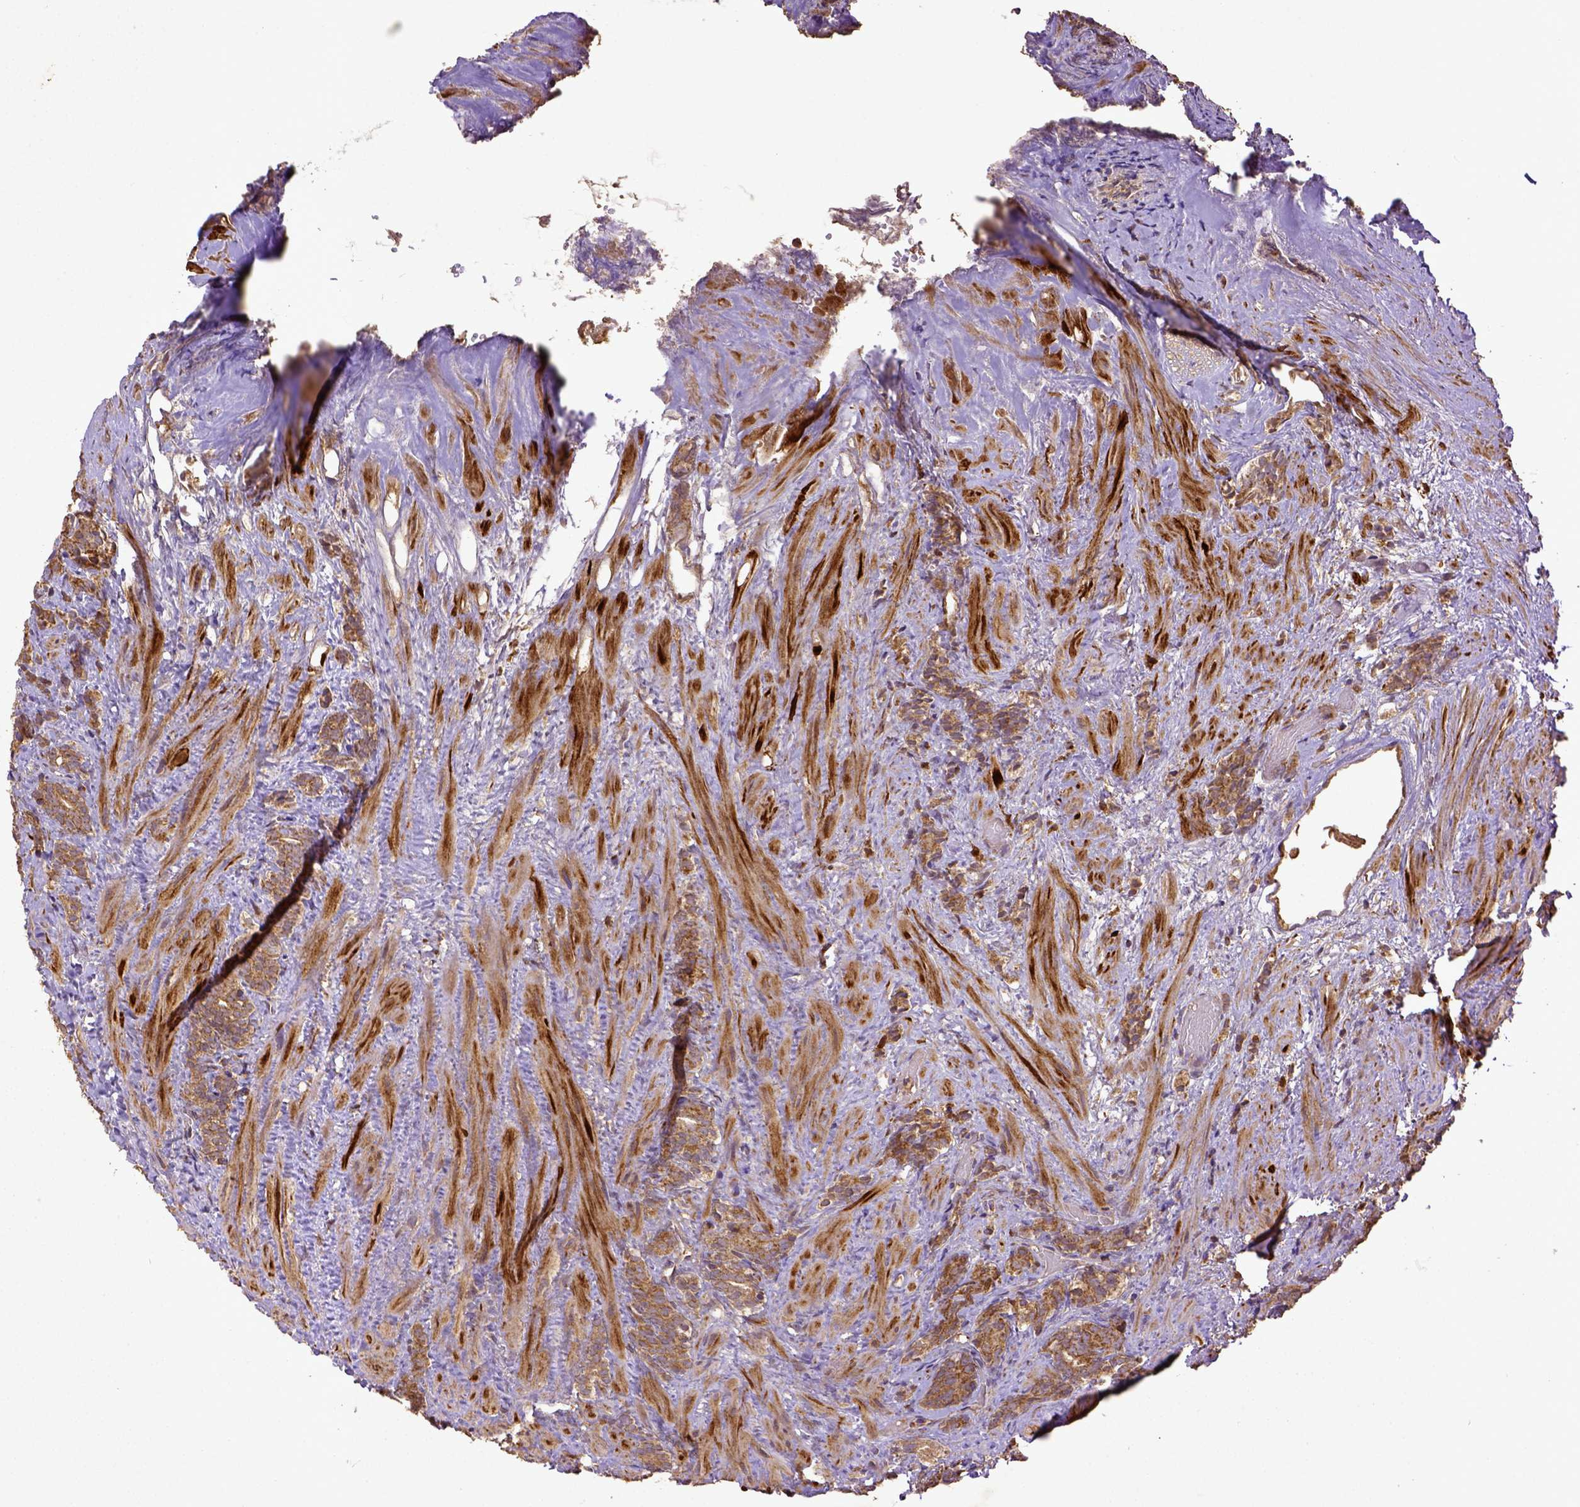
{"staining": {"intensity": "moderate", "quantity": ">75%", "location": "cytoplasmic/membranous"}, "tissue": "prostate cancer", "cell_type": "Tumor cells", "image_type": "cancer", "snomed": [{"axis": "morphology", "description": "Adenocarcinoma, High grade"}, {"axis": "topography", "description": "Prostate"}], "caption": "A brown stain shows moderate cytoplasmic/membranous staining of a protein in human adenocarcinoma (high-grade) (prostate) tumor cells.", "gene": "MT-CO1", "patient": {"sex": "male", "age": 84}}